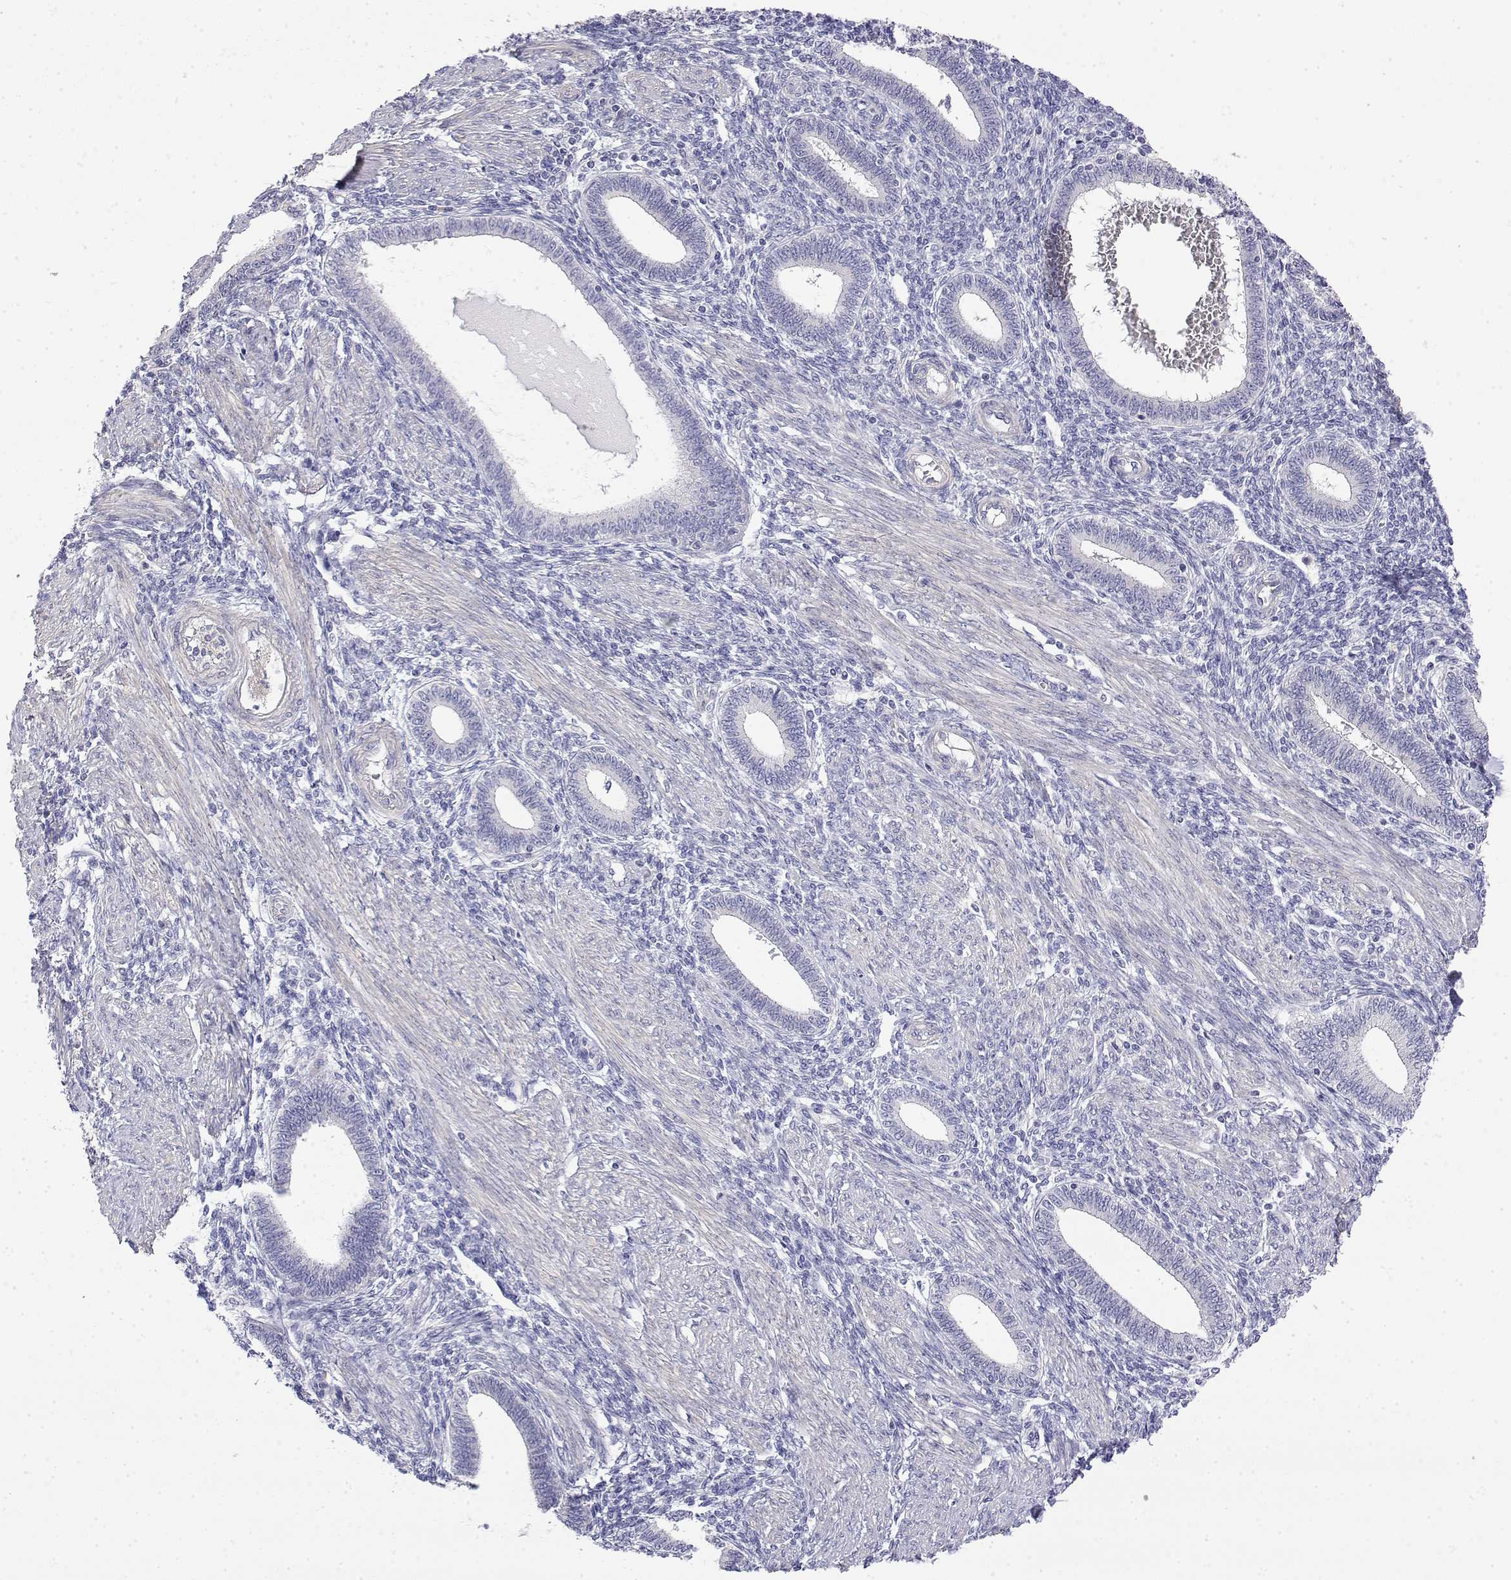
{"staining": {"intensity": "negative", "quantity": "none", "location": "none"}, "tissue": "endometrium", "cell_type": "Cells in endometrial stroma", "image_type": "normal", "snomed": [{"axis": "morphology", "description": "Normal tissue, NOS"}, {"axis": "topography", "description": "Endometrium"}], "caption": "DAB immunohistochemical staining of benign endometrium displays no significant expression in cells in endometrial stroma.", "gene": "LY6D", "patient": {"sex": "female", "age": 42}}